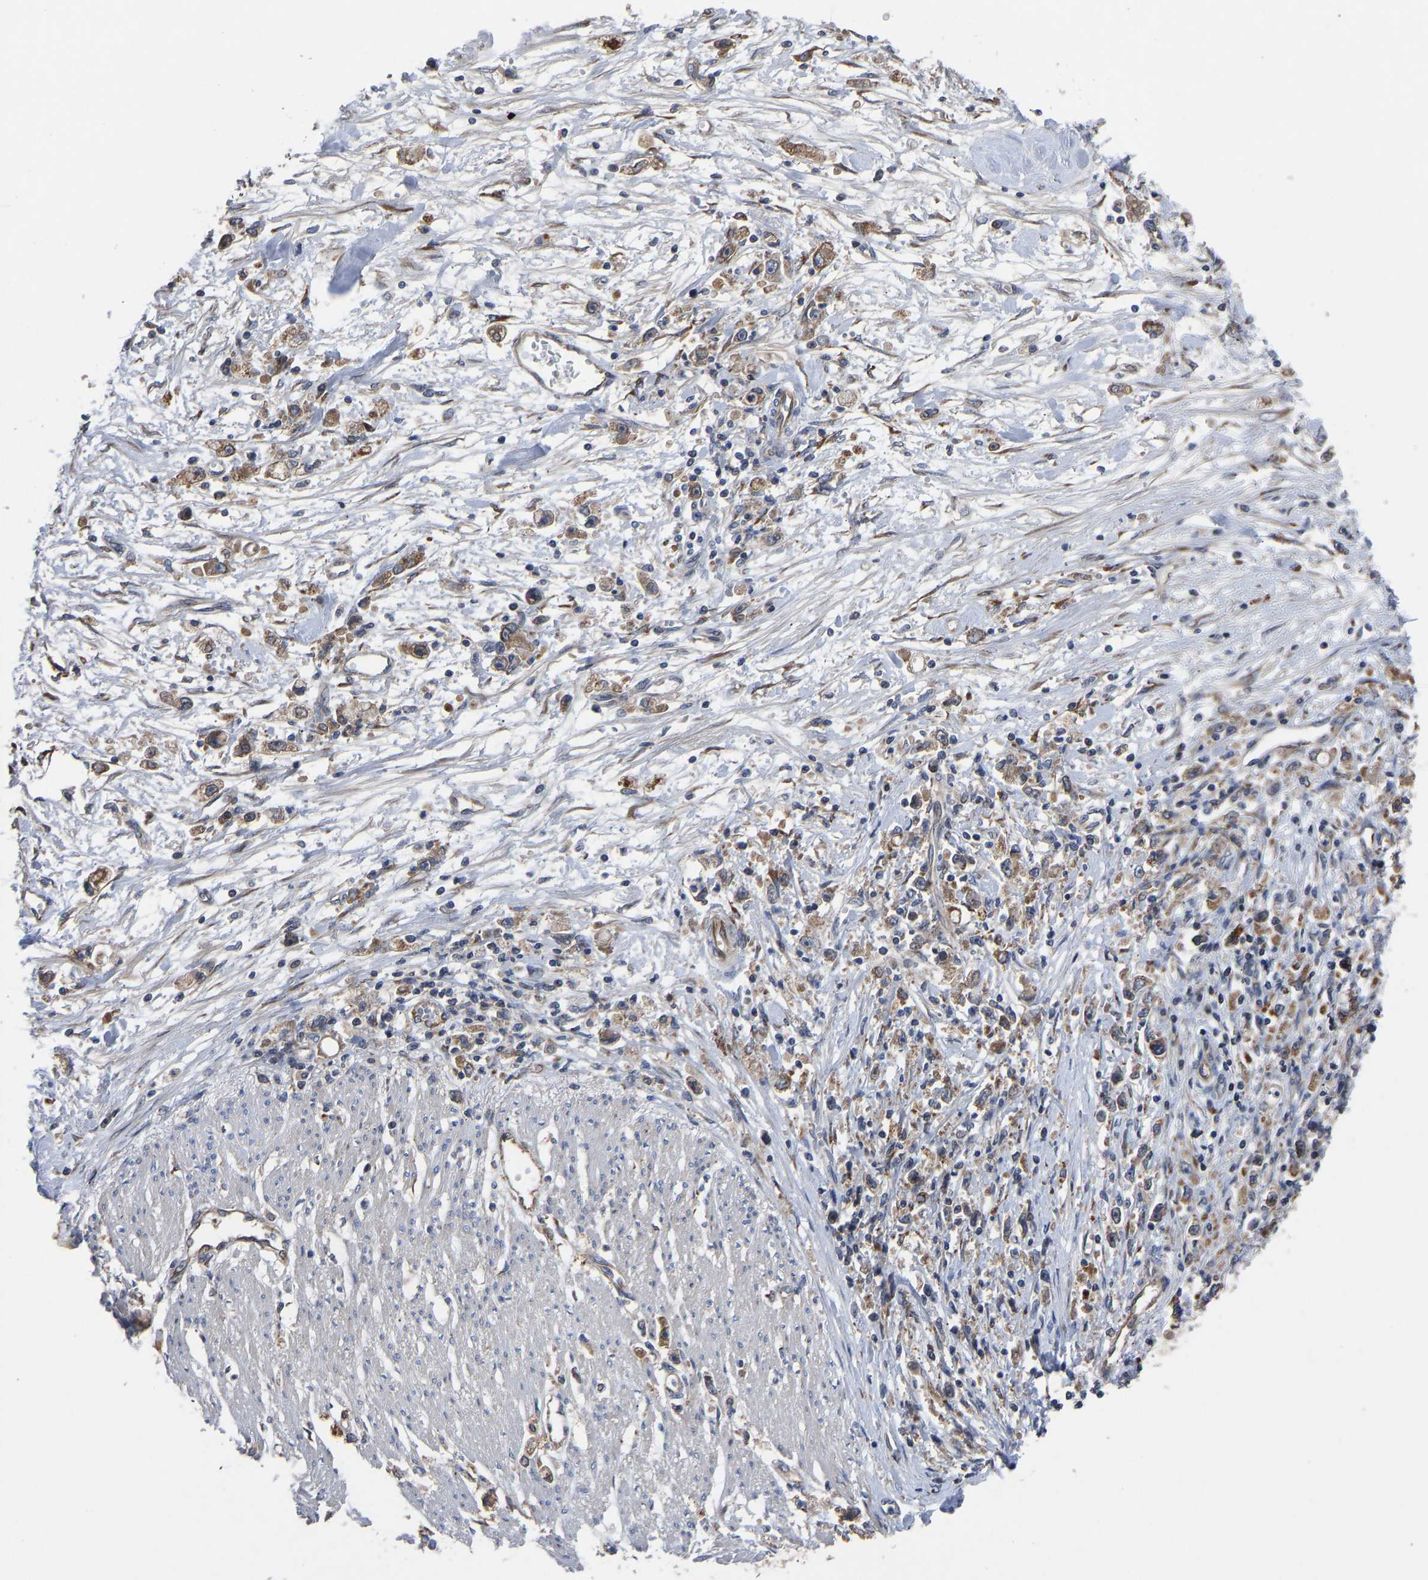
{"staining": {"intensity": "moderate", "quantity": ">75%", "location": "cytoplasmic/membranous"}, "tissue": "stomach cancer", "cell_type": "Tumor cells", "image_type": "cancer", "snomed": [{"axis": "morphology", "description": "Adenocarcinoma, NOS"}, {"axis": "topography", "description": "Stomach"}], "caption": "An immunohistochemistry image of neoplastic tissue is shown. Protein staining in brown shows moderate cytoplasmic/membranous positivity in adenocarcinoma (stomach) within tumor cells.", "gene": "FRRS1", "patient": {"sex": "female", "age": 59}}